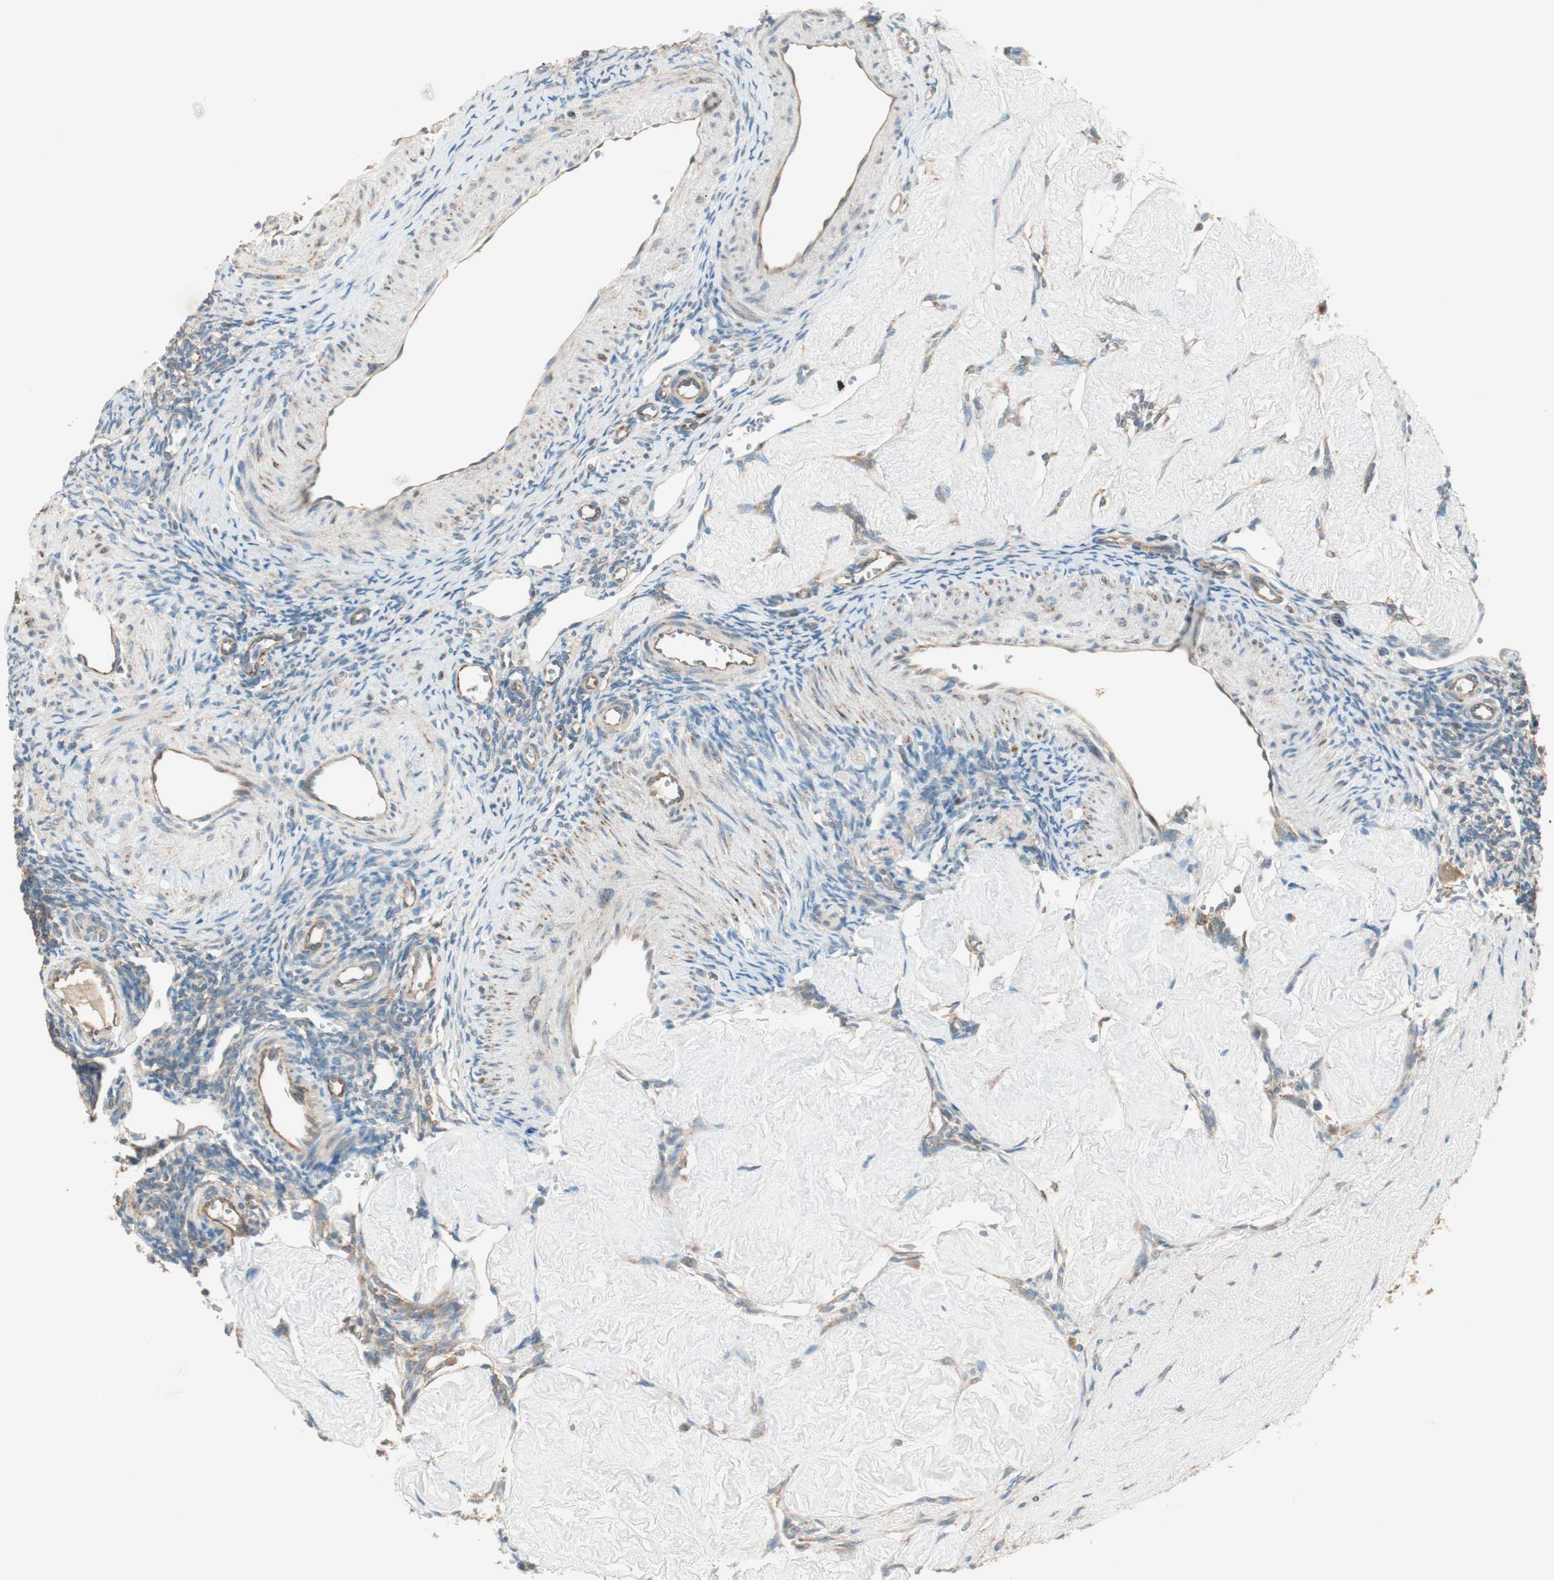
{"staining": {"intensity": "moderate", "quantity": "25%-75%", "location": "cytoplasmic/membranous"}, "tissue": "ovary", "cell_type": "Ovarian stroma cells", "image_type": "normal", "snomed": [{"axis": "morphology", "description": "Normal tissue, NOS"}, {"axis": "topography", "description": "Ovary"}], "caption": "Moderate cytoplasmic/membranous protein expression is appreciated in approximately 25%-75% of ovarian stroma cells in ovary.", "gene": "CC2D1A", "patient": {"sex": "female", "age": 33}}